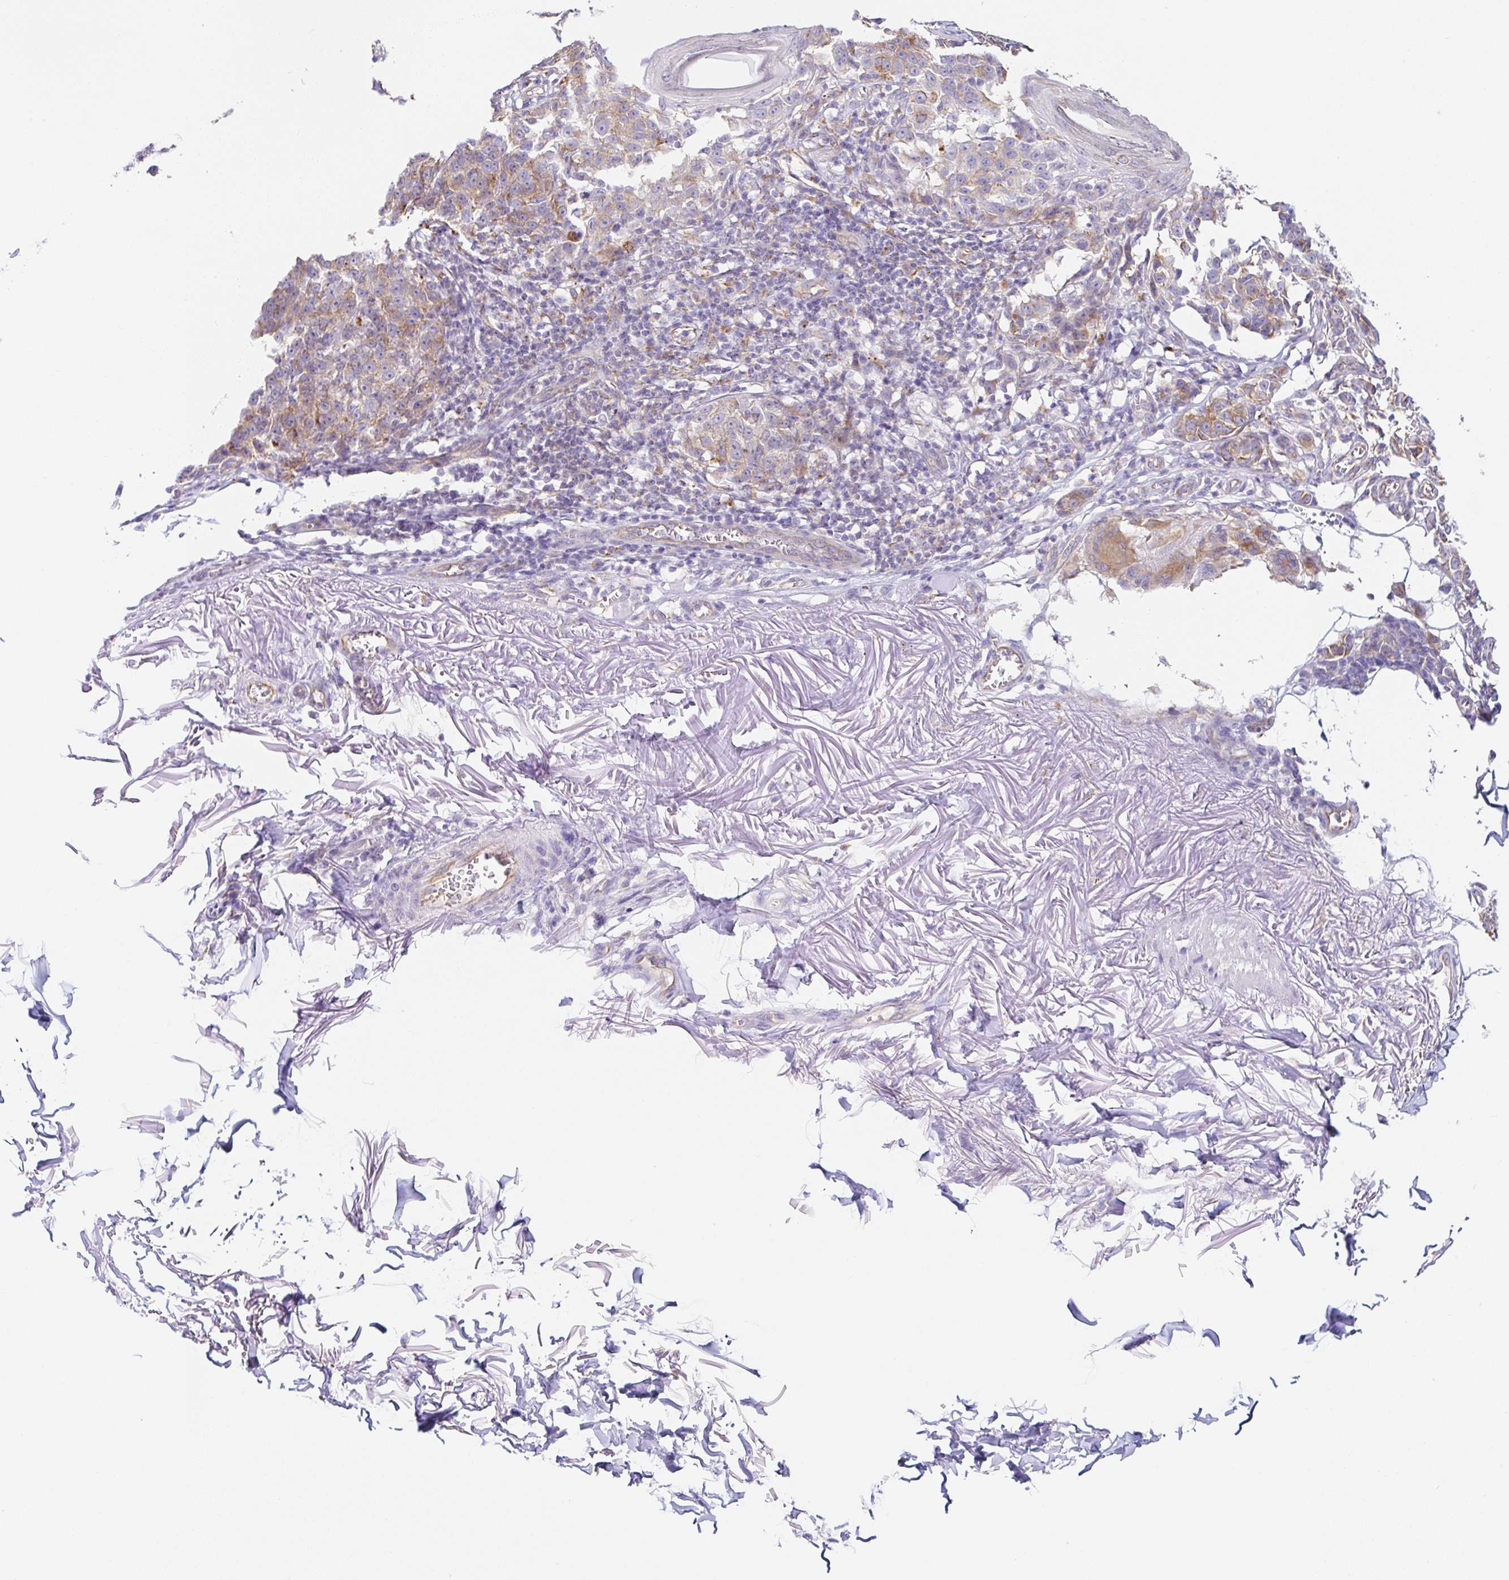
{"staining": {"intensity": "moderate", "quantity": "25%-75%", "location": "cytoplasmic/membranous"}, "tissue": "melanoma", "cell_type": "Tumor cells", "image_type": "cancer", "snomed": [{"axis": "morphology", "description": "Malignant melanoma, NOS"}, {"axis": "topography", "description": "Skin"}], "caption": "An IHC photomicrograph of tumor tissue is shown. Protein staining in brown highlights moderate cytoplasmic/membranous positivity in melanoma within tumor cells.", "gene": "DKK4", "patient": {"sex": "male", "age": 73}}